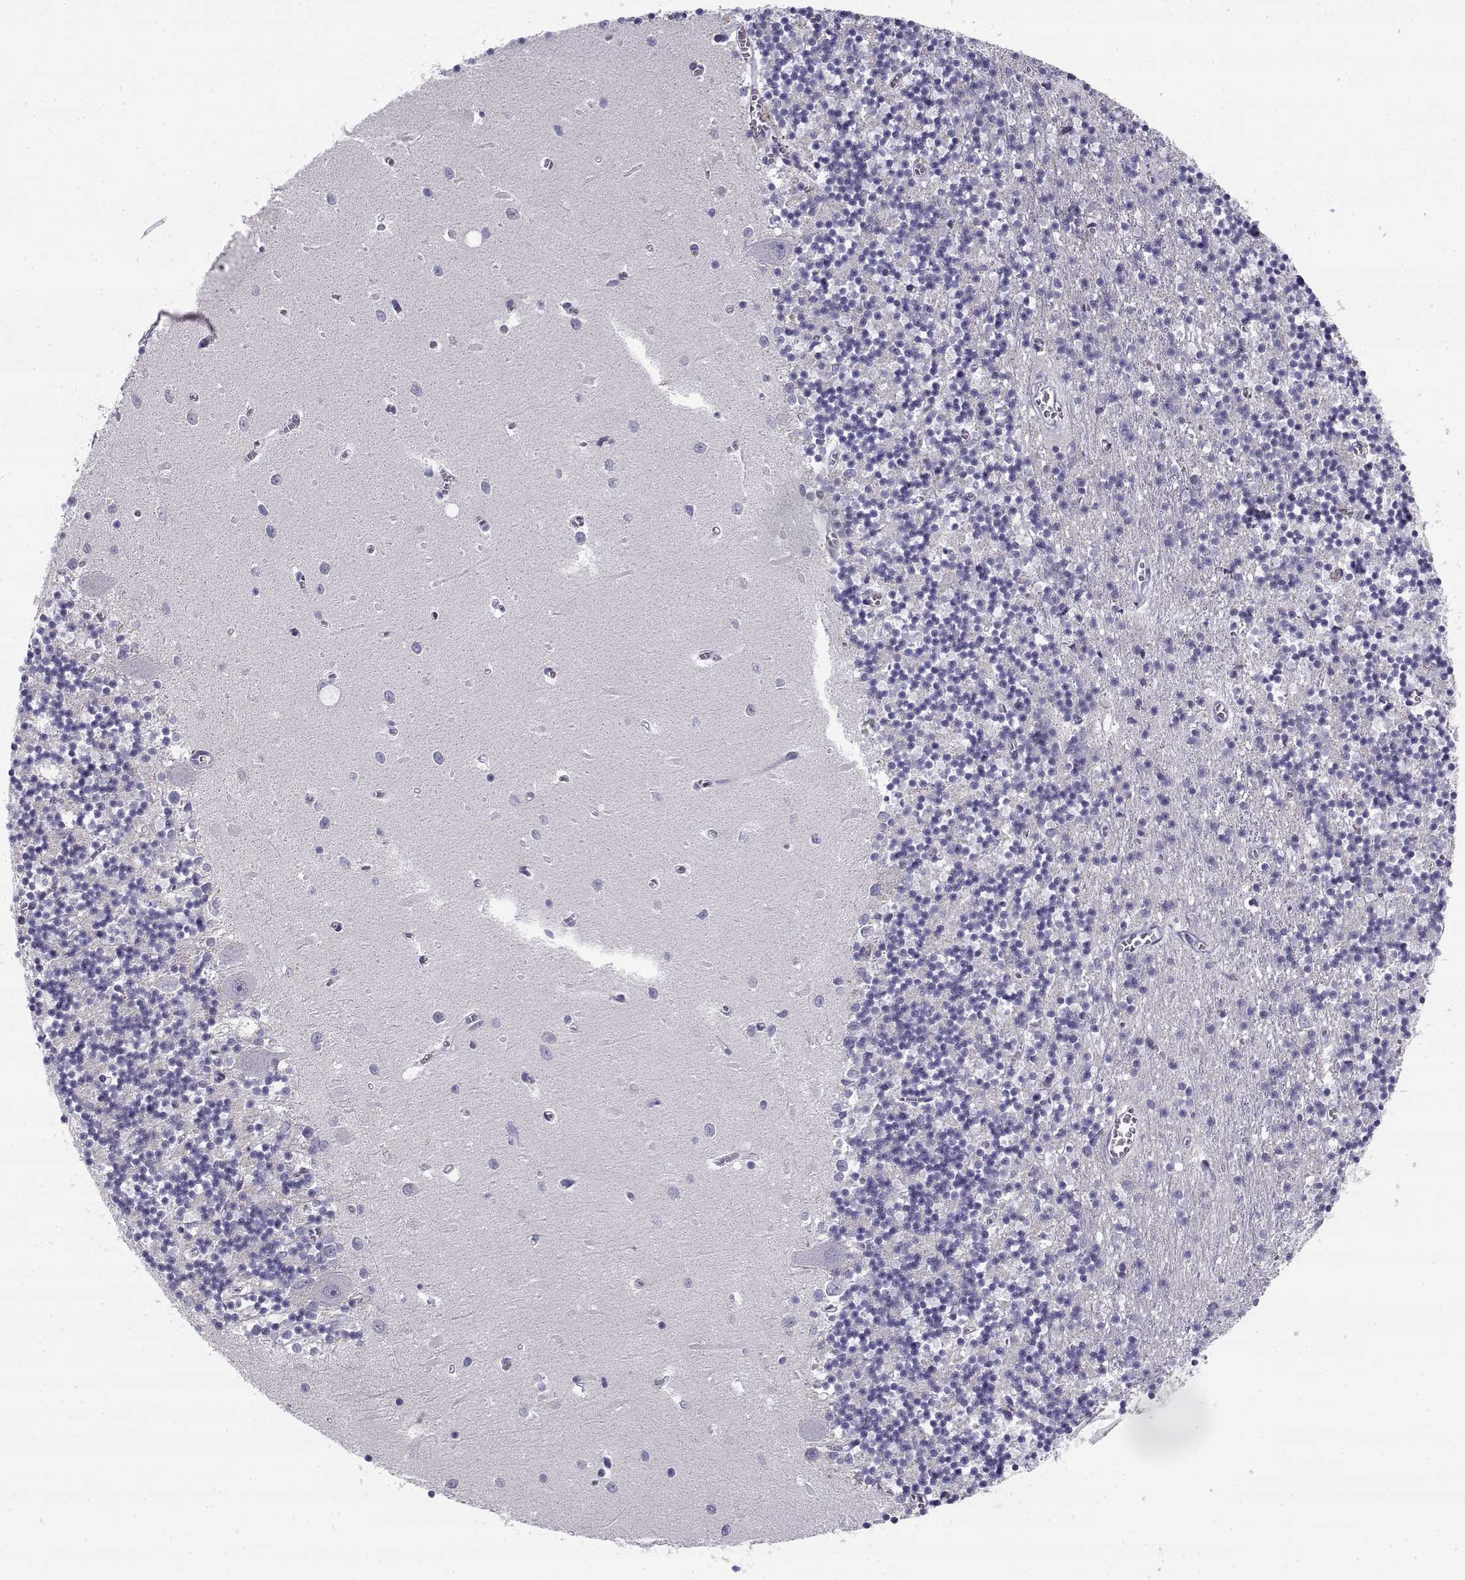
{"staining": {"intensity": "negative", "quantity": "none", "location": "none"}, "tissue": "cerebellum", "cell_type": "Cells in granular layer", "image_type": "normal", "snomed": [{"axis": "morphology", "description": "Normal tissue, NOS"}, {"axis": "topography", "description": "Cerebellum"}], "caption": "Histopathology image shows no significant protein positivity in cells in granular layer of benign cerebellum.", "gene": "CREB3L3", "patient": {"sex": "female", "age": 64}}